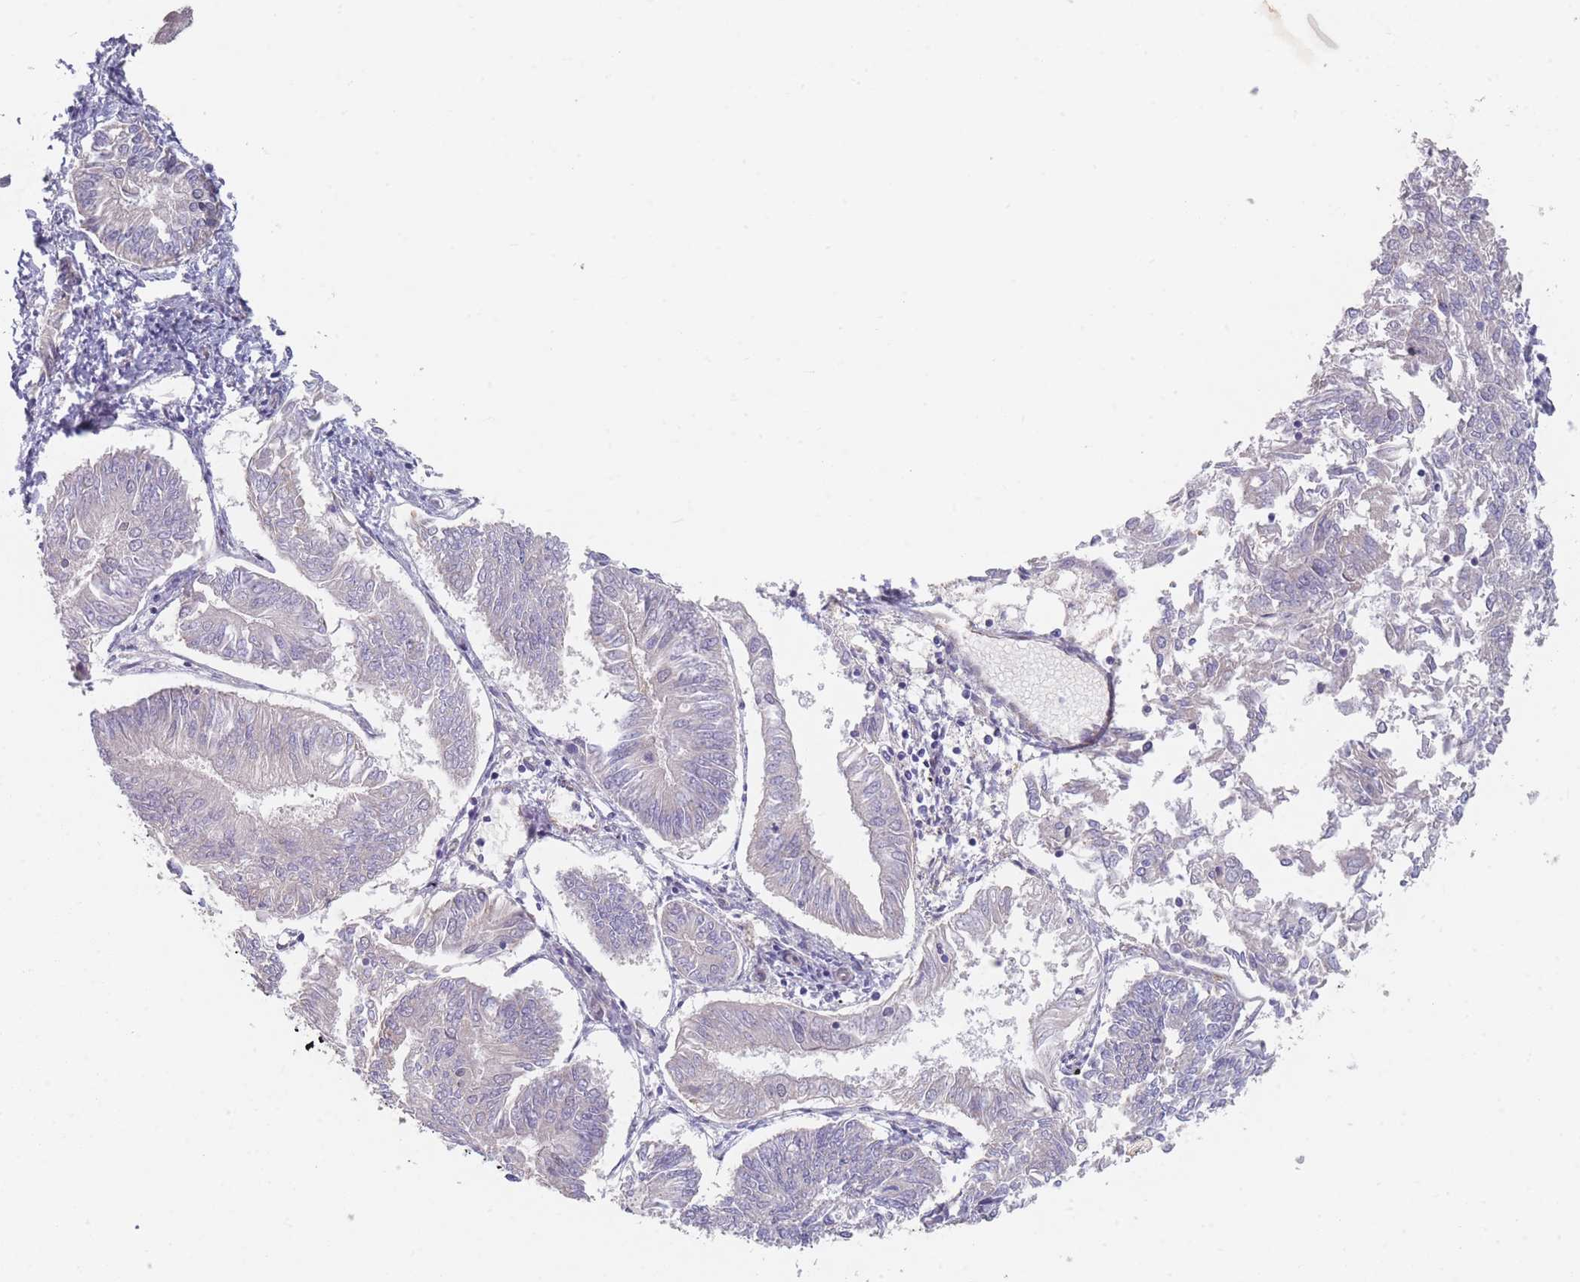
{"staining": {"intensity": "negative", "quantity": "none", "location": "none"}, "tissue": "endometrial cancer", "cell_type": "Tumor cells", "image_type": "cancer", "snomed": [{"axis": "morphology", "description": "Adenocarcinoma, NOS"}, {"axis": "topography", "description": "Endometrium"}], "caption": "Endometrial cancer was stained to show a protein in brown. There is no significant expression in tumor cells. (DAB (3,3'-diaminobenzidine) immunohistochemistry visualized using brightfield microscopy, high magnification).", "gene": "ANKRD10", "patient": {"sex": "female", "age": 58}}